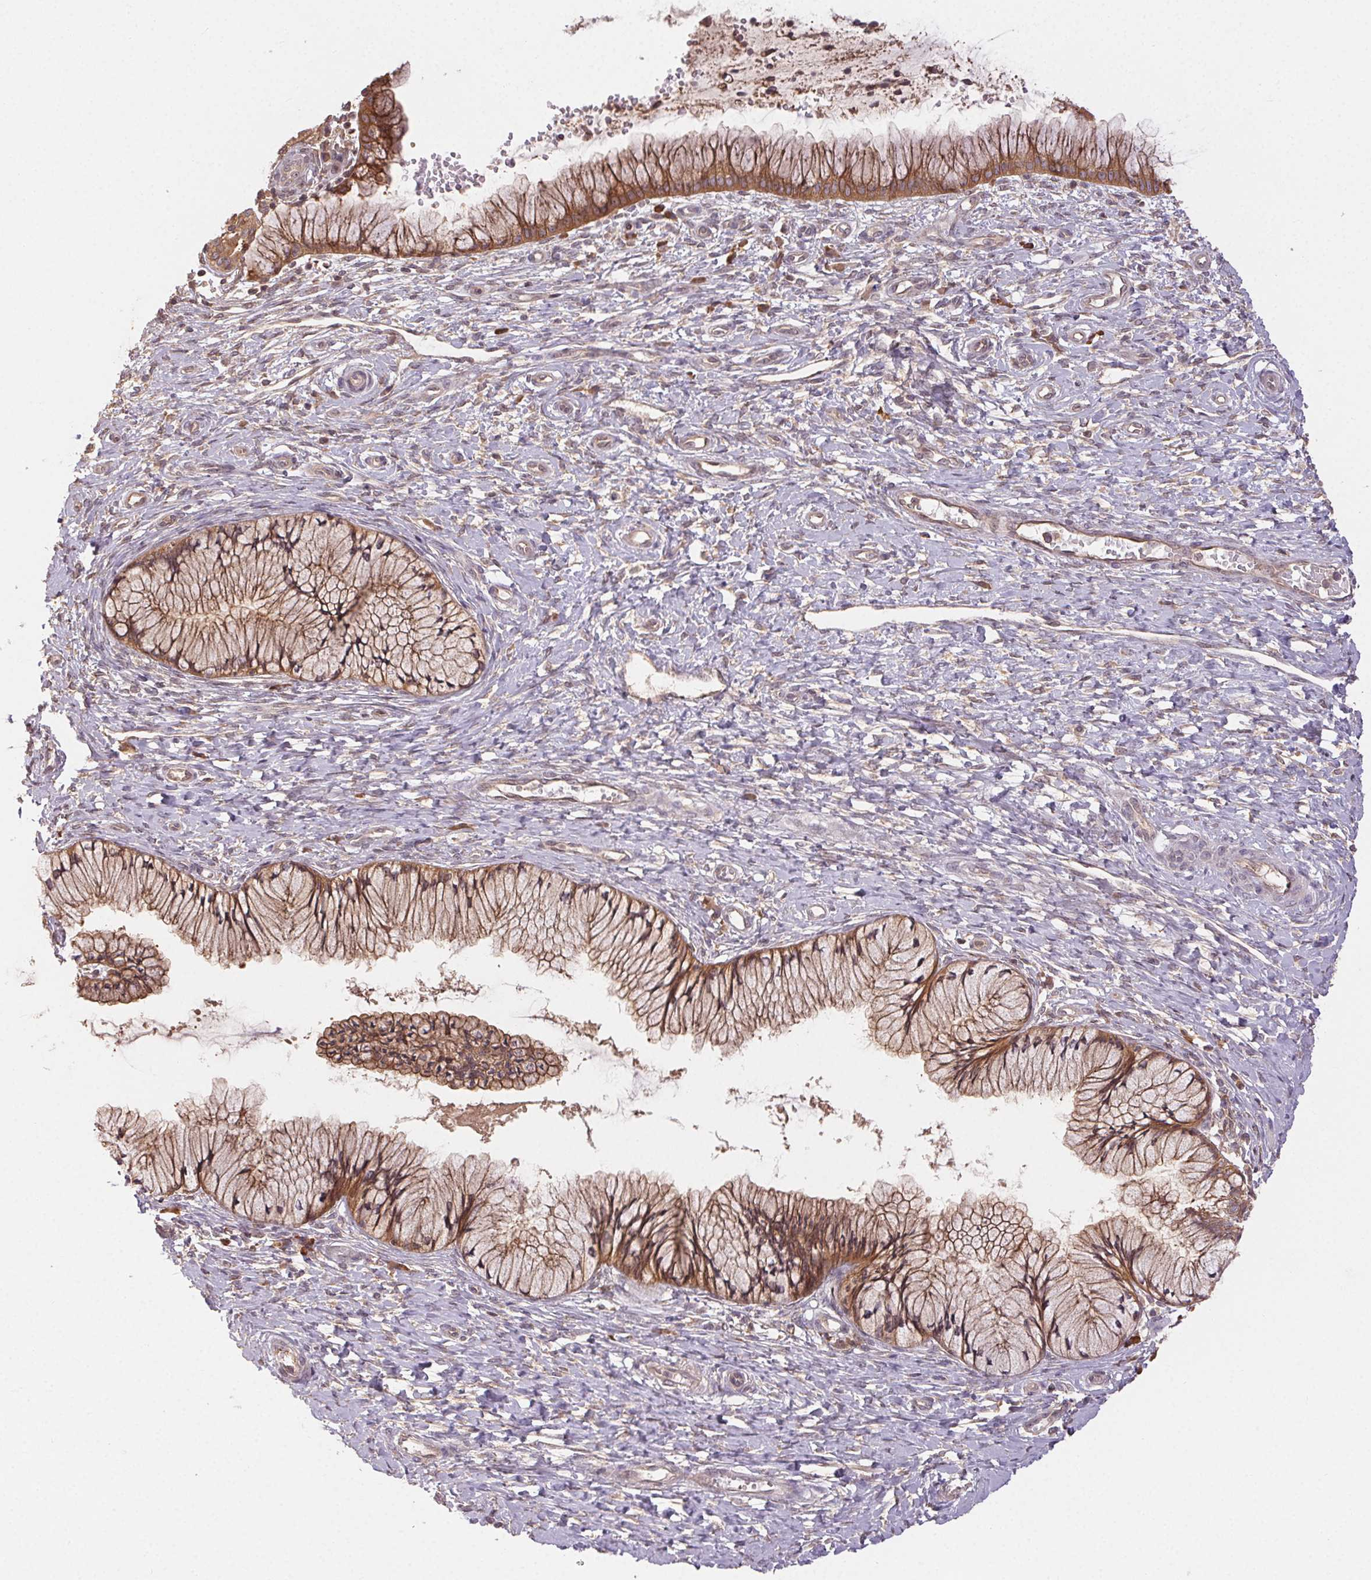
{"staining": {"intensity": "strong", "quantity": ">75%", "location": "cytoplasmic/membranous"}, "tissue": "cervix", "cell_type": "Glandular cells", "image_type": "normal", "snomed": [{"axis": "morphology", "description": "Normal tissue, NOS"}, {"axis": "topography", "description": "Cervix"}], "caption": "A brown stain highlights strong cytoplasmic/membranous expression of a protein in glandular cells of unremarkable cervix.", "gene": "MAPKAPK2", "patient": {"sex": "female", "age": 37}}